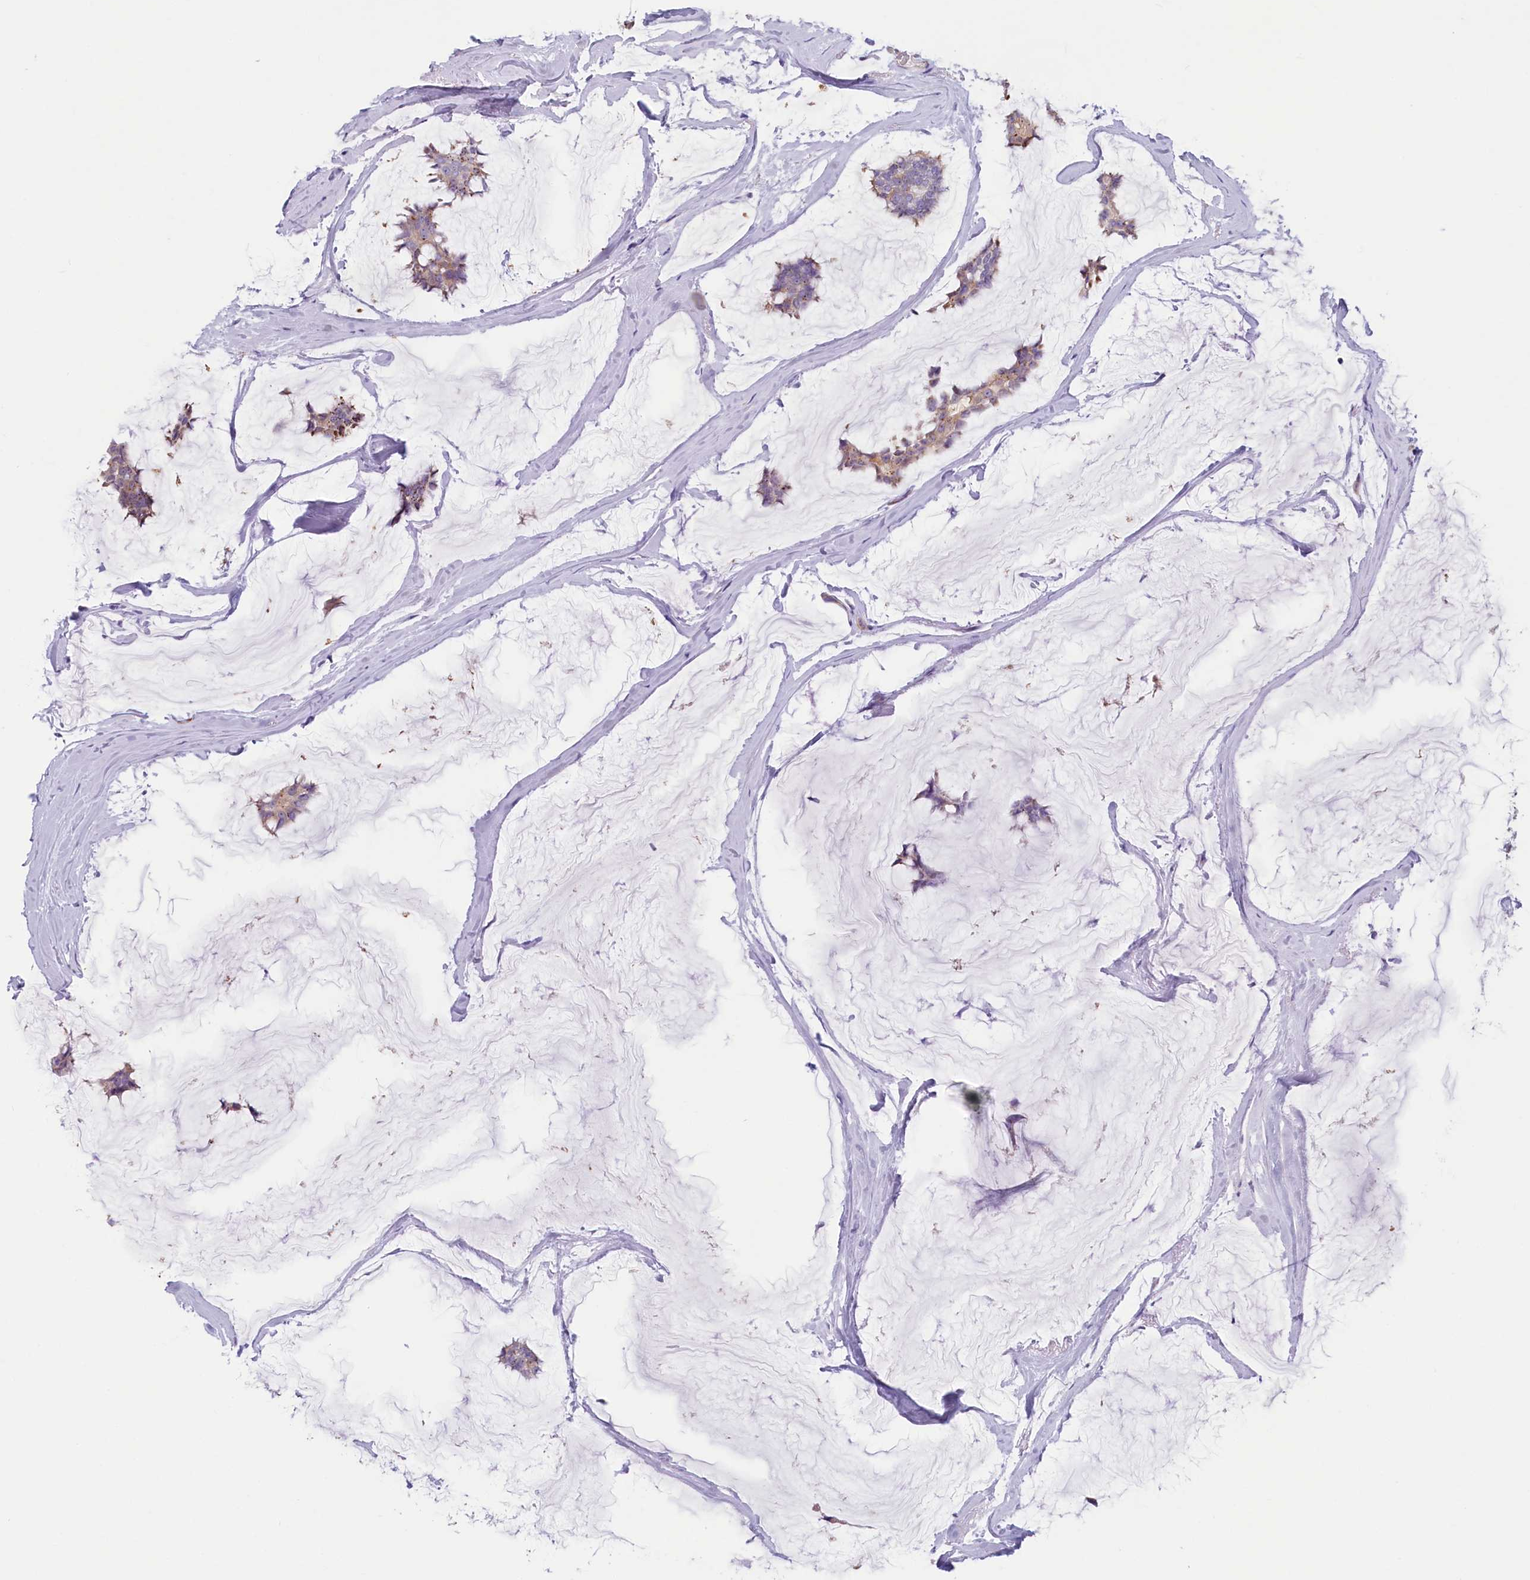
{"staining": {"intensity": "moderate", "quantity": "<25%", "location": "cytoplasmic/membranous"}, "tissue": "breast cancer", "cell_type": "Tumor cells", "image_type": "cancer", "snomed": [{"axis": "morphology", "description": "Duct carcinoma"}, {"axis": "topography", "description": "Breast"}], "caption": "Moderate cytoplasmic/membranous expression is identified in about <25% of tumor cells in intraductal carcinoma (breast).", "gene": "LMOD3", "patient": {"sex": "female", "age": 93}}